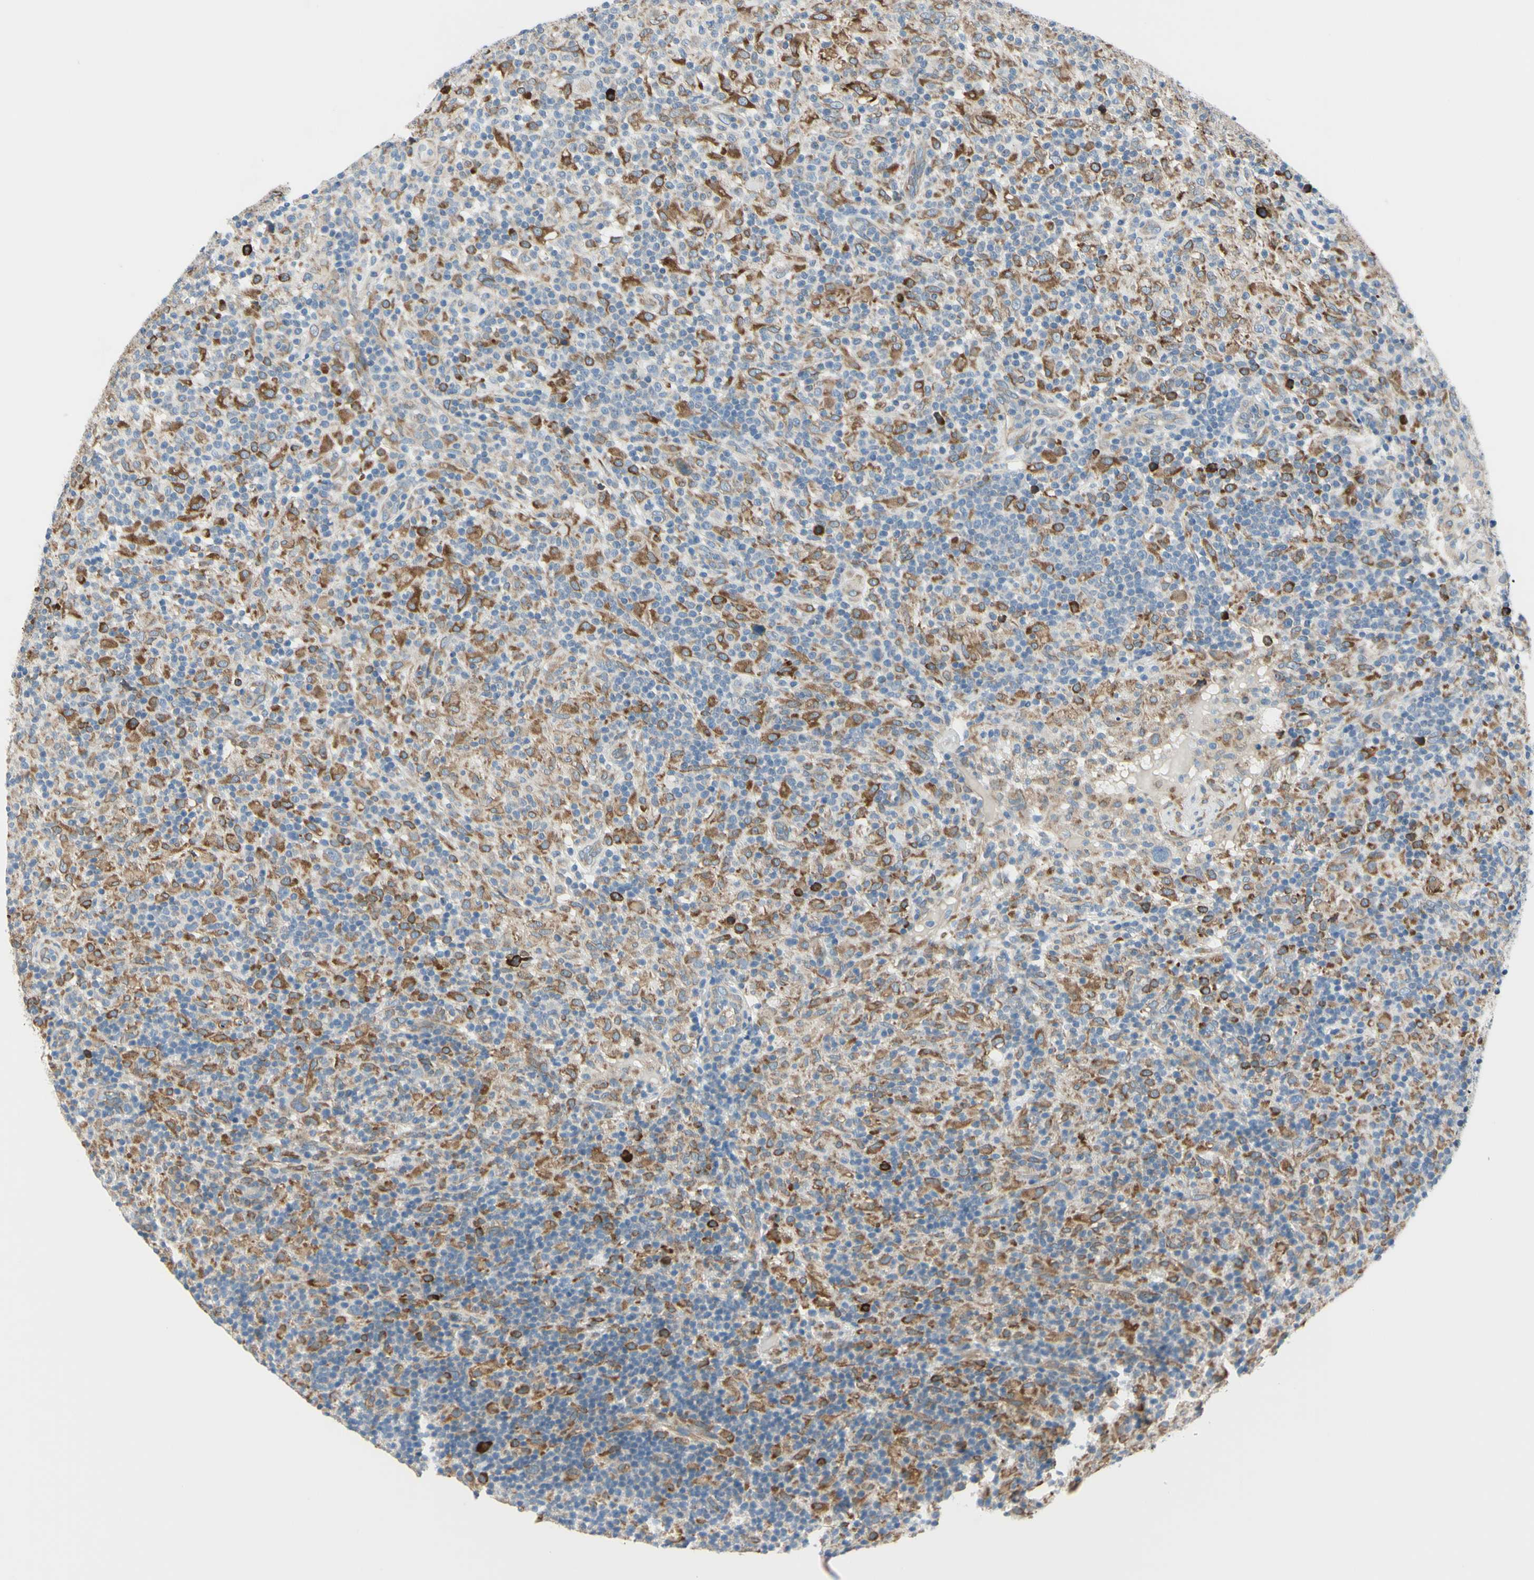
{"staining": {"intensity": "moderate", "quantity": ">75%", "location": "cytoplasmic/membranous"}, "tissue": "lymphoma", "cell_type": "Tumor cells", "image_type": "cancer", "snomed": [{"axis": "morphology", "description": "Hodgkin's disease, NOS"}, {"axis": "topography", "description": "Lymph node"}], "caption": "Human Hodgkin's disease stained with a protein marker demonstrates moderate staining in tumor cells.", "gene": "SELENOS", "patient": {"sex": "male", "age": 70}}